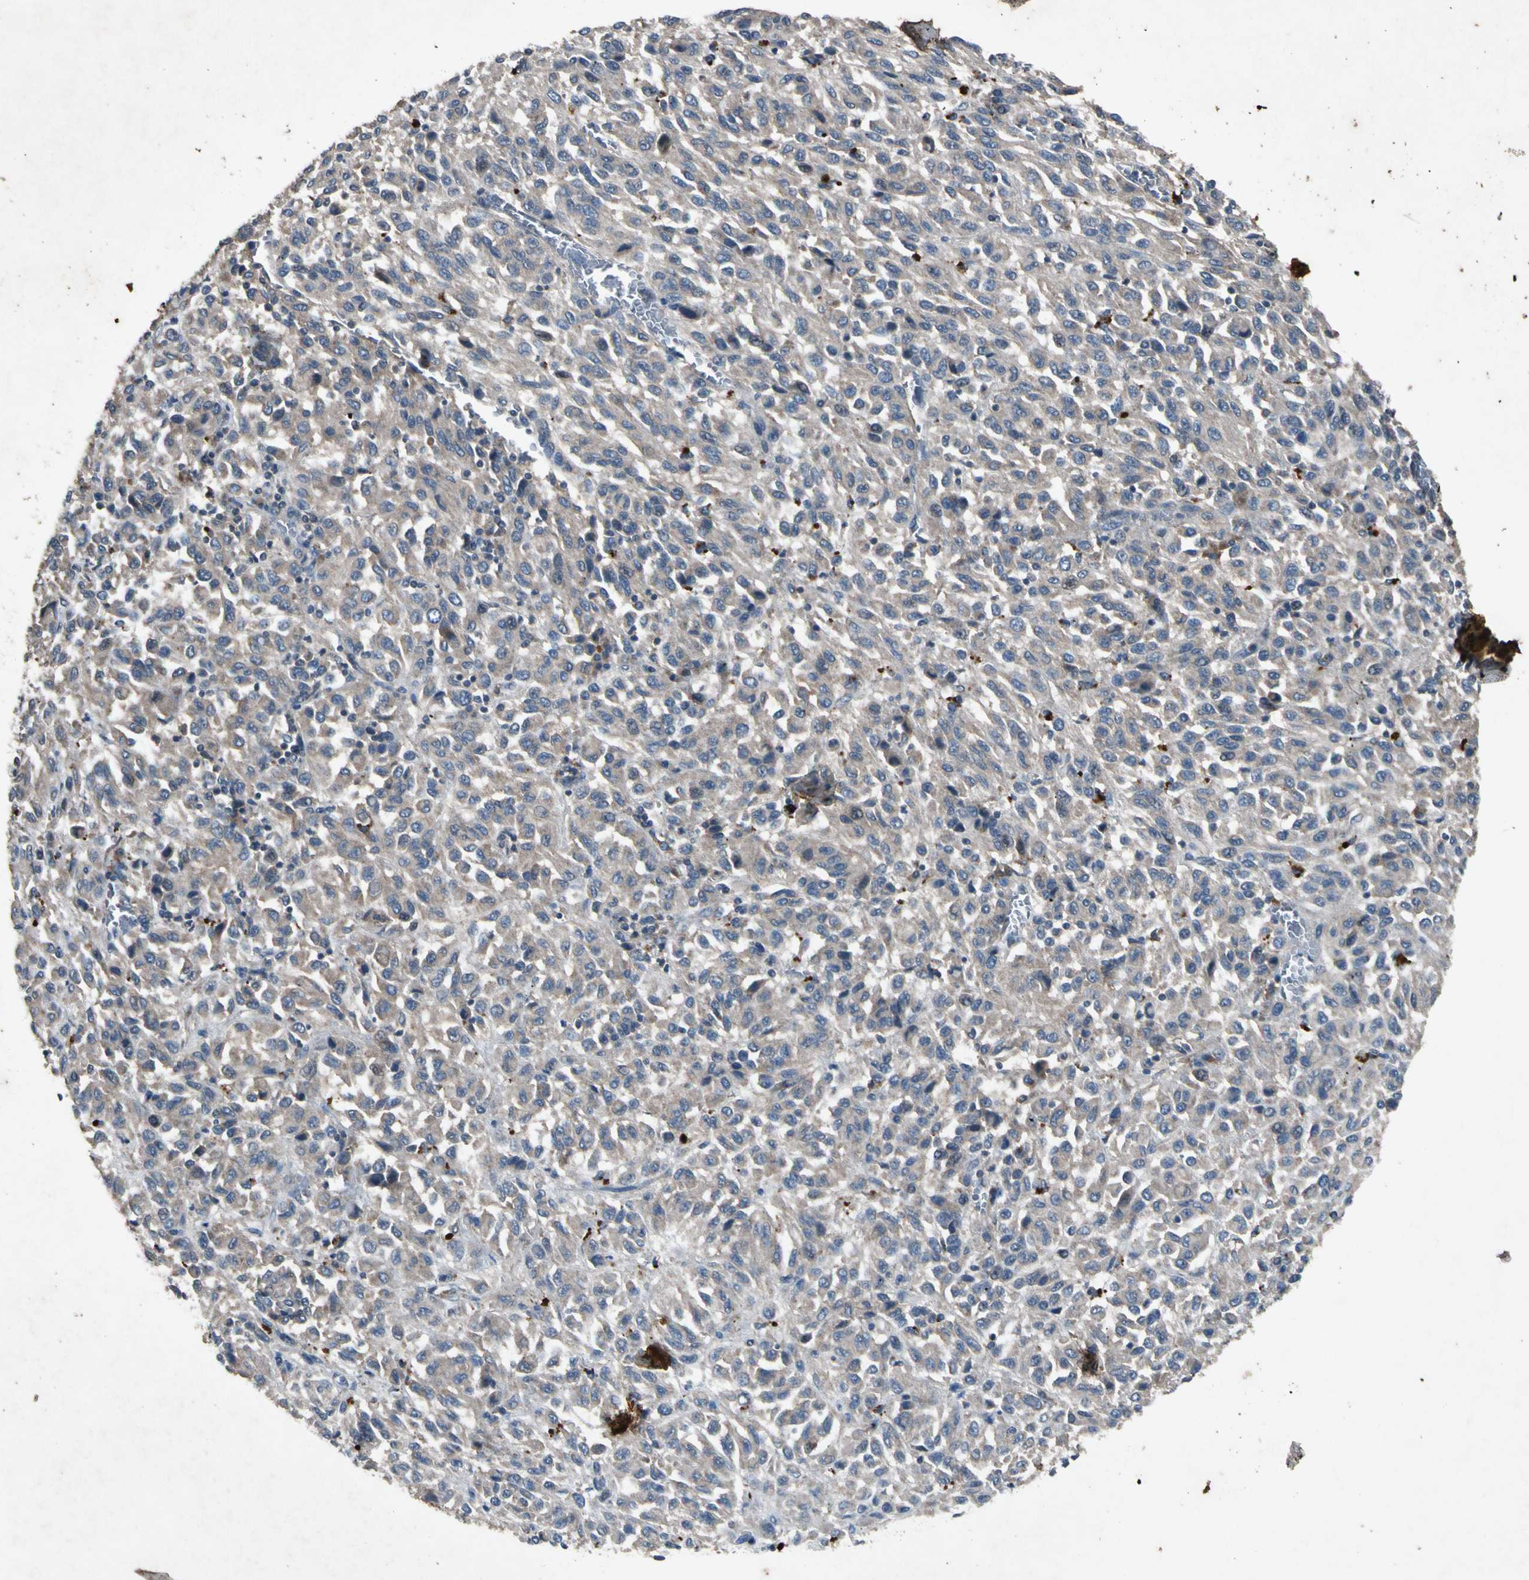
{"staining": {"intensity": "weak", "quantity": "25%-75%", "location": "cytoplasmic/membranous"}, "tissue": "melanoma", "cell_type": "Tumor cells", "image_type": "cancer", "snomed": [{"axis": "morphology", "description": "Malignant melanoma, Metastatic site"}, {"axis": "topography", "description": "Lung"}], "caption": "This micrograph exhibits immunohistochemistry staining of human melanoma, with low weak cytoplasmic/membranous staining in approximately 25%-75% of tumor cells.", "gene": "GPLD1", "patient": {"sex": "male", "age": 64}}